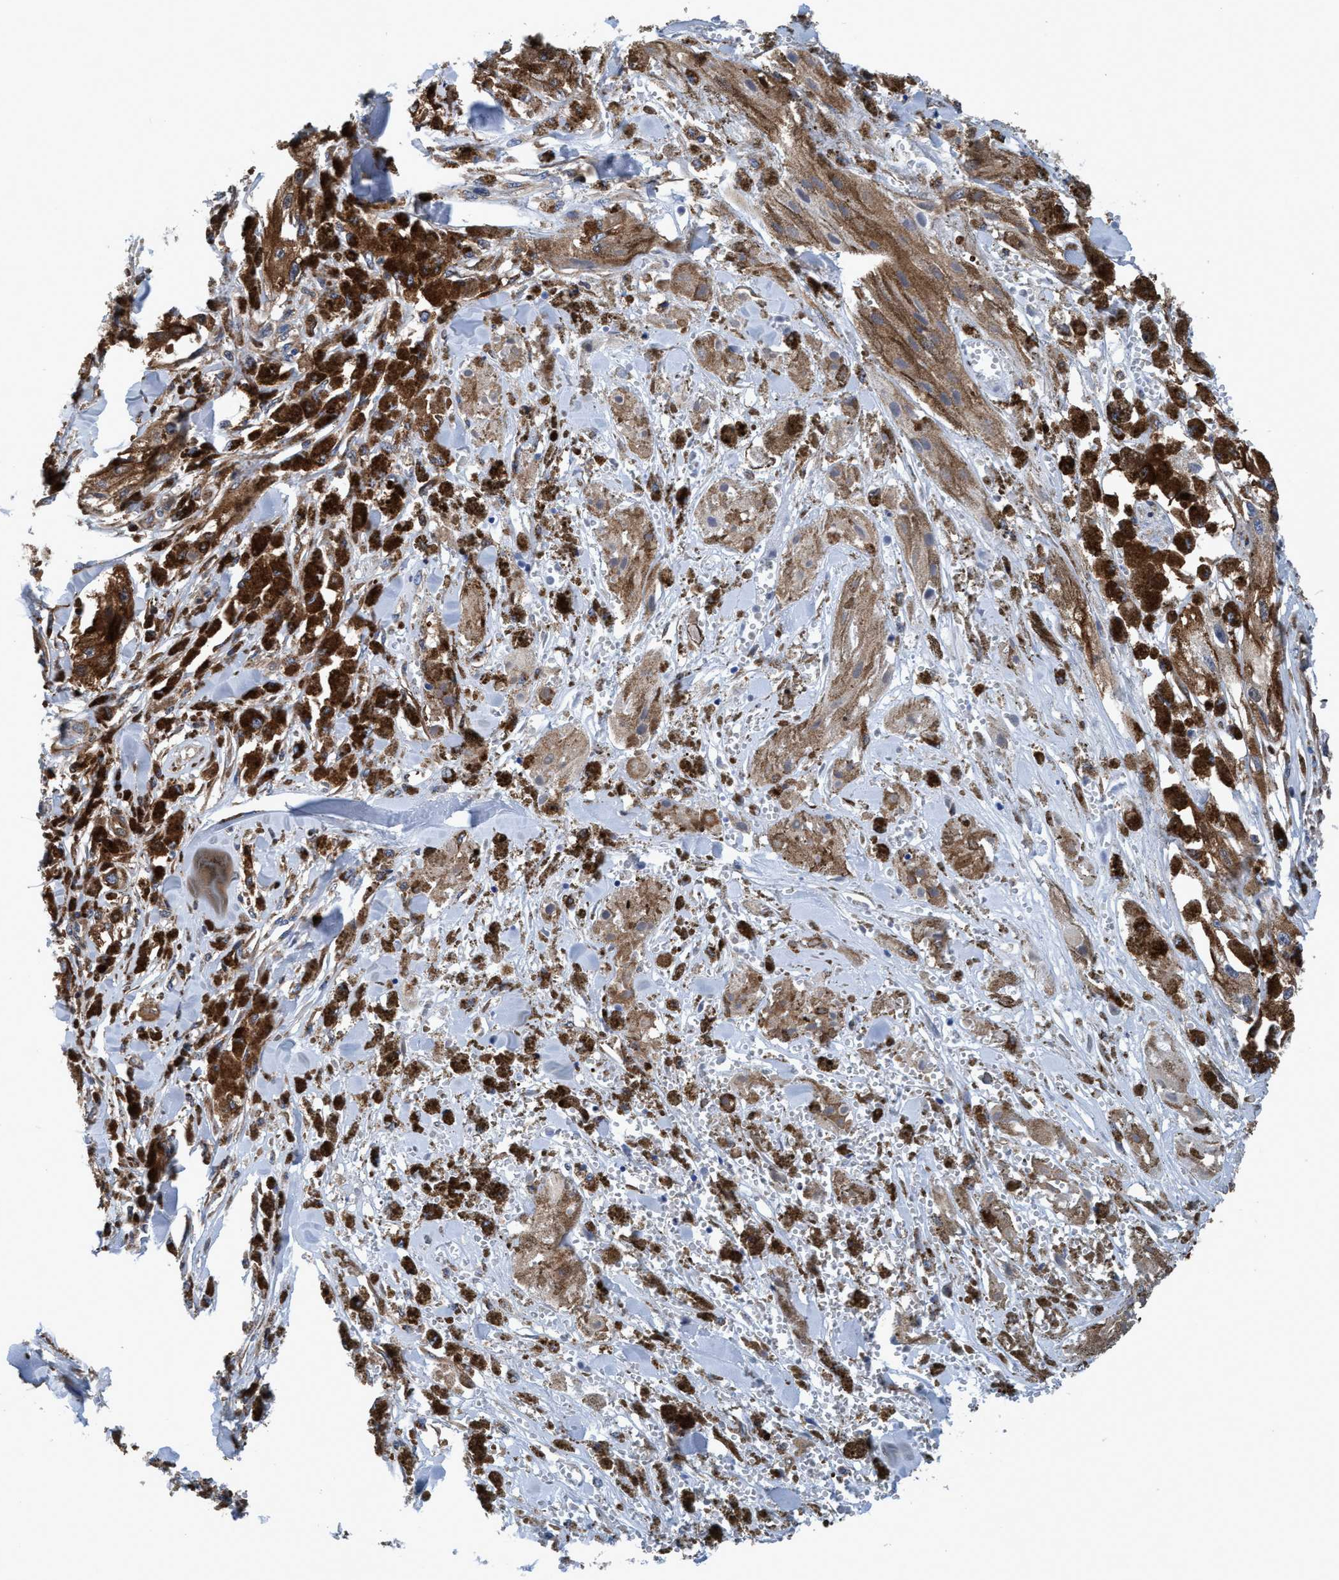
{"staining": {"intensity": "moderate", "quantity": ">75%", "location": "cytoplasmic/membranous"}, "tissue": "melanoma", "cell_type": "Tumor cells", "image_type": "cancer", "snomed": [{"axis": "morphology", "description": "Malignant melanoma, NOS"}, {"axis": "topography", "description": "Skin"}], "caption": "Moderate cytoplasmic/membranous positivity for a protein is identified in about >75% of tumor cells of malignant melanoma using immunohistochemistry (IHC).", "gene": "NMT1", "patient": {"sex": "male", "age": 88}}